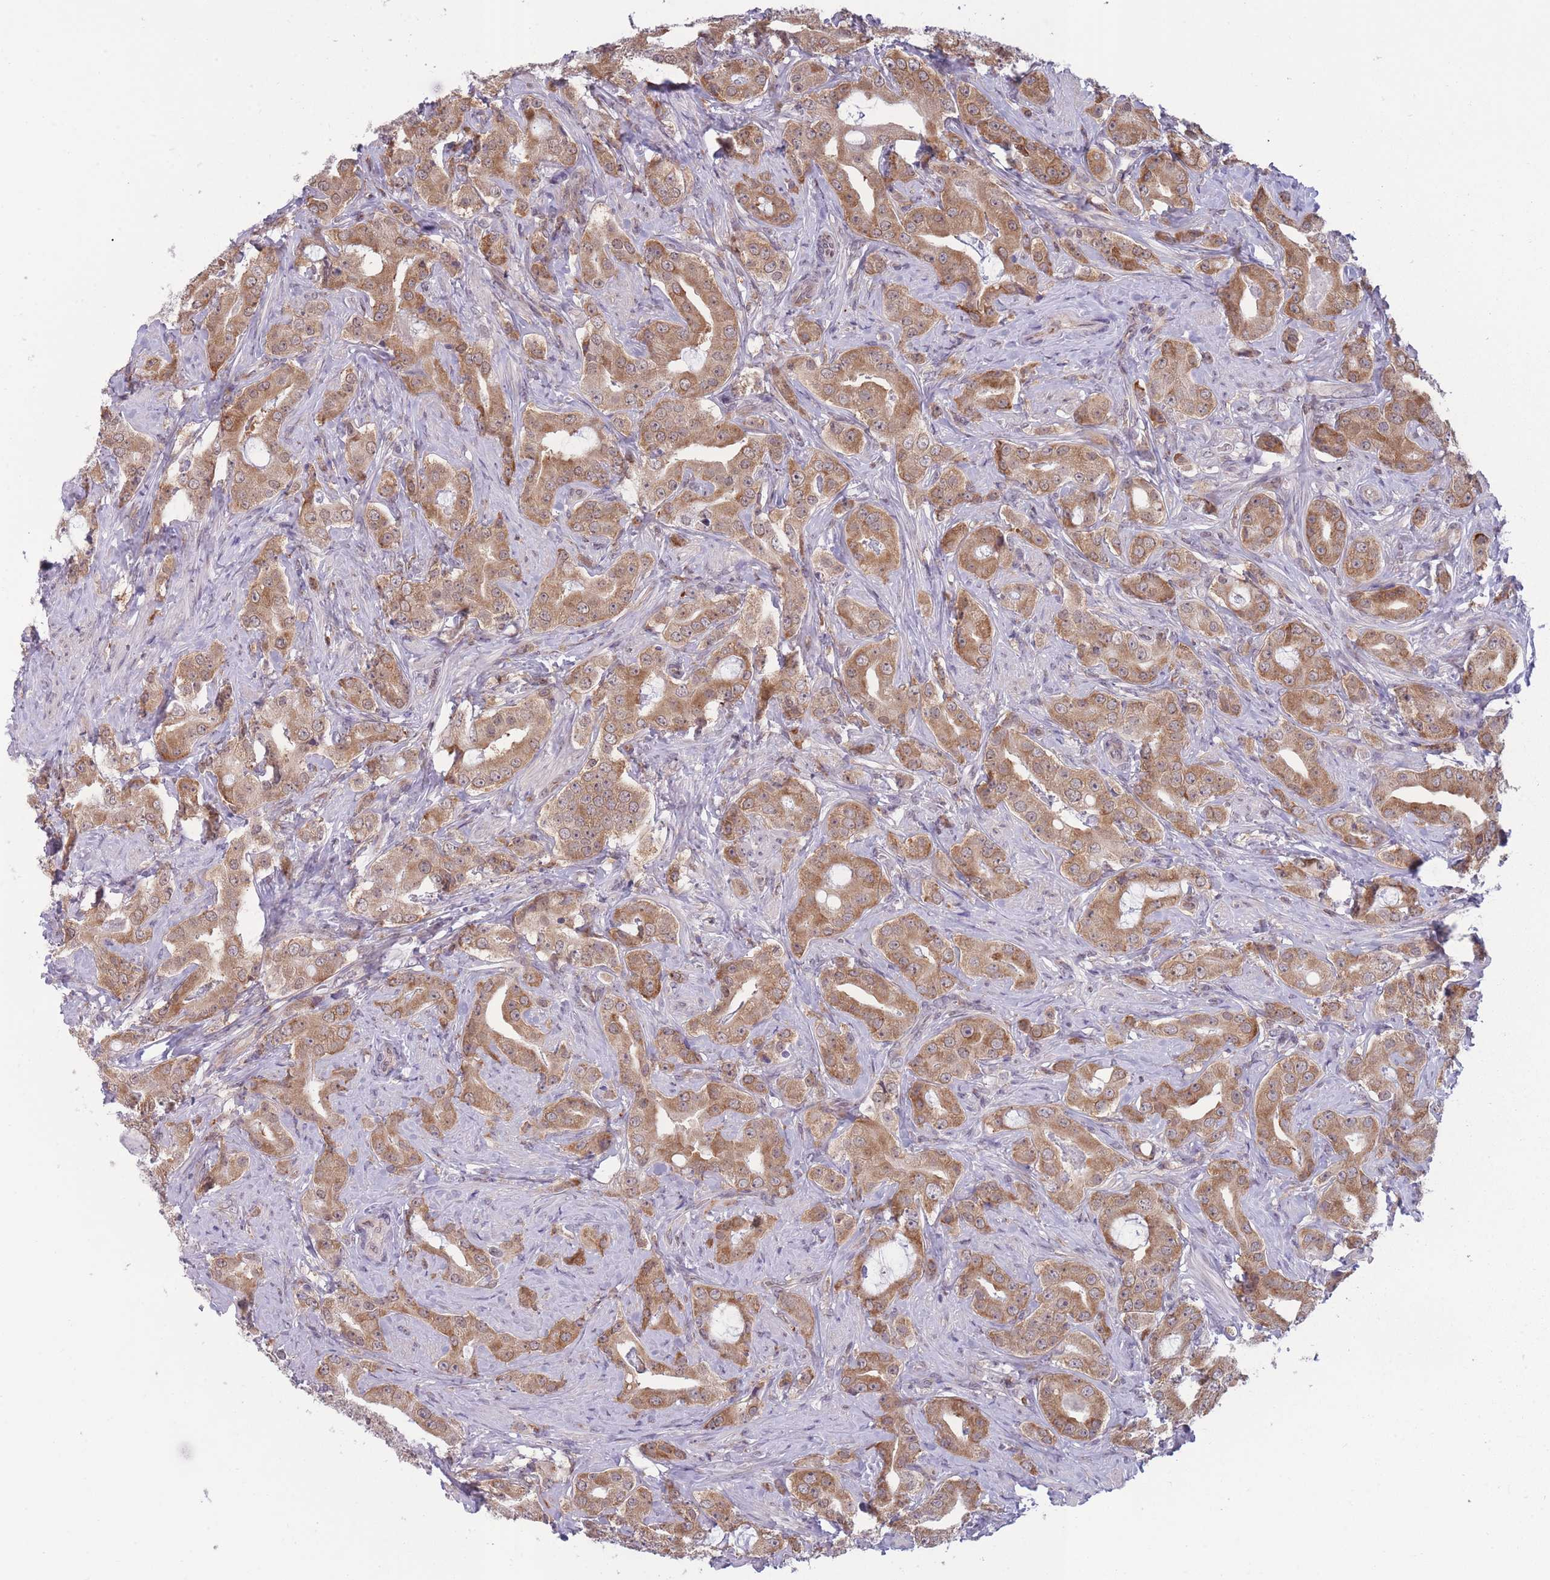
{"staining": {"intensity": "moderate", "quantity": ">75%", "location": "cytoplasmic/membranous"}, "tissue": "prostate cancer", "cell_type": "Tumor cells", "image_type": "cancer", "snomed": [{"axis": "morphology", "description": "Adenocarcinoma, High grade"}, {"axis": "topography", "description": "Prostate"}], "caption": "Prostate adenocarcinoma (high-grade) tissue demonstrates moderate cytoplasmic/membranous staining in approximately >75% of tumor cells", "gene": "TMEM121", "patient": {"sex": "male", "age": 63}}